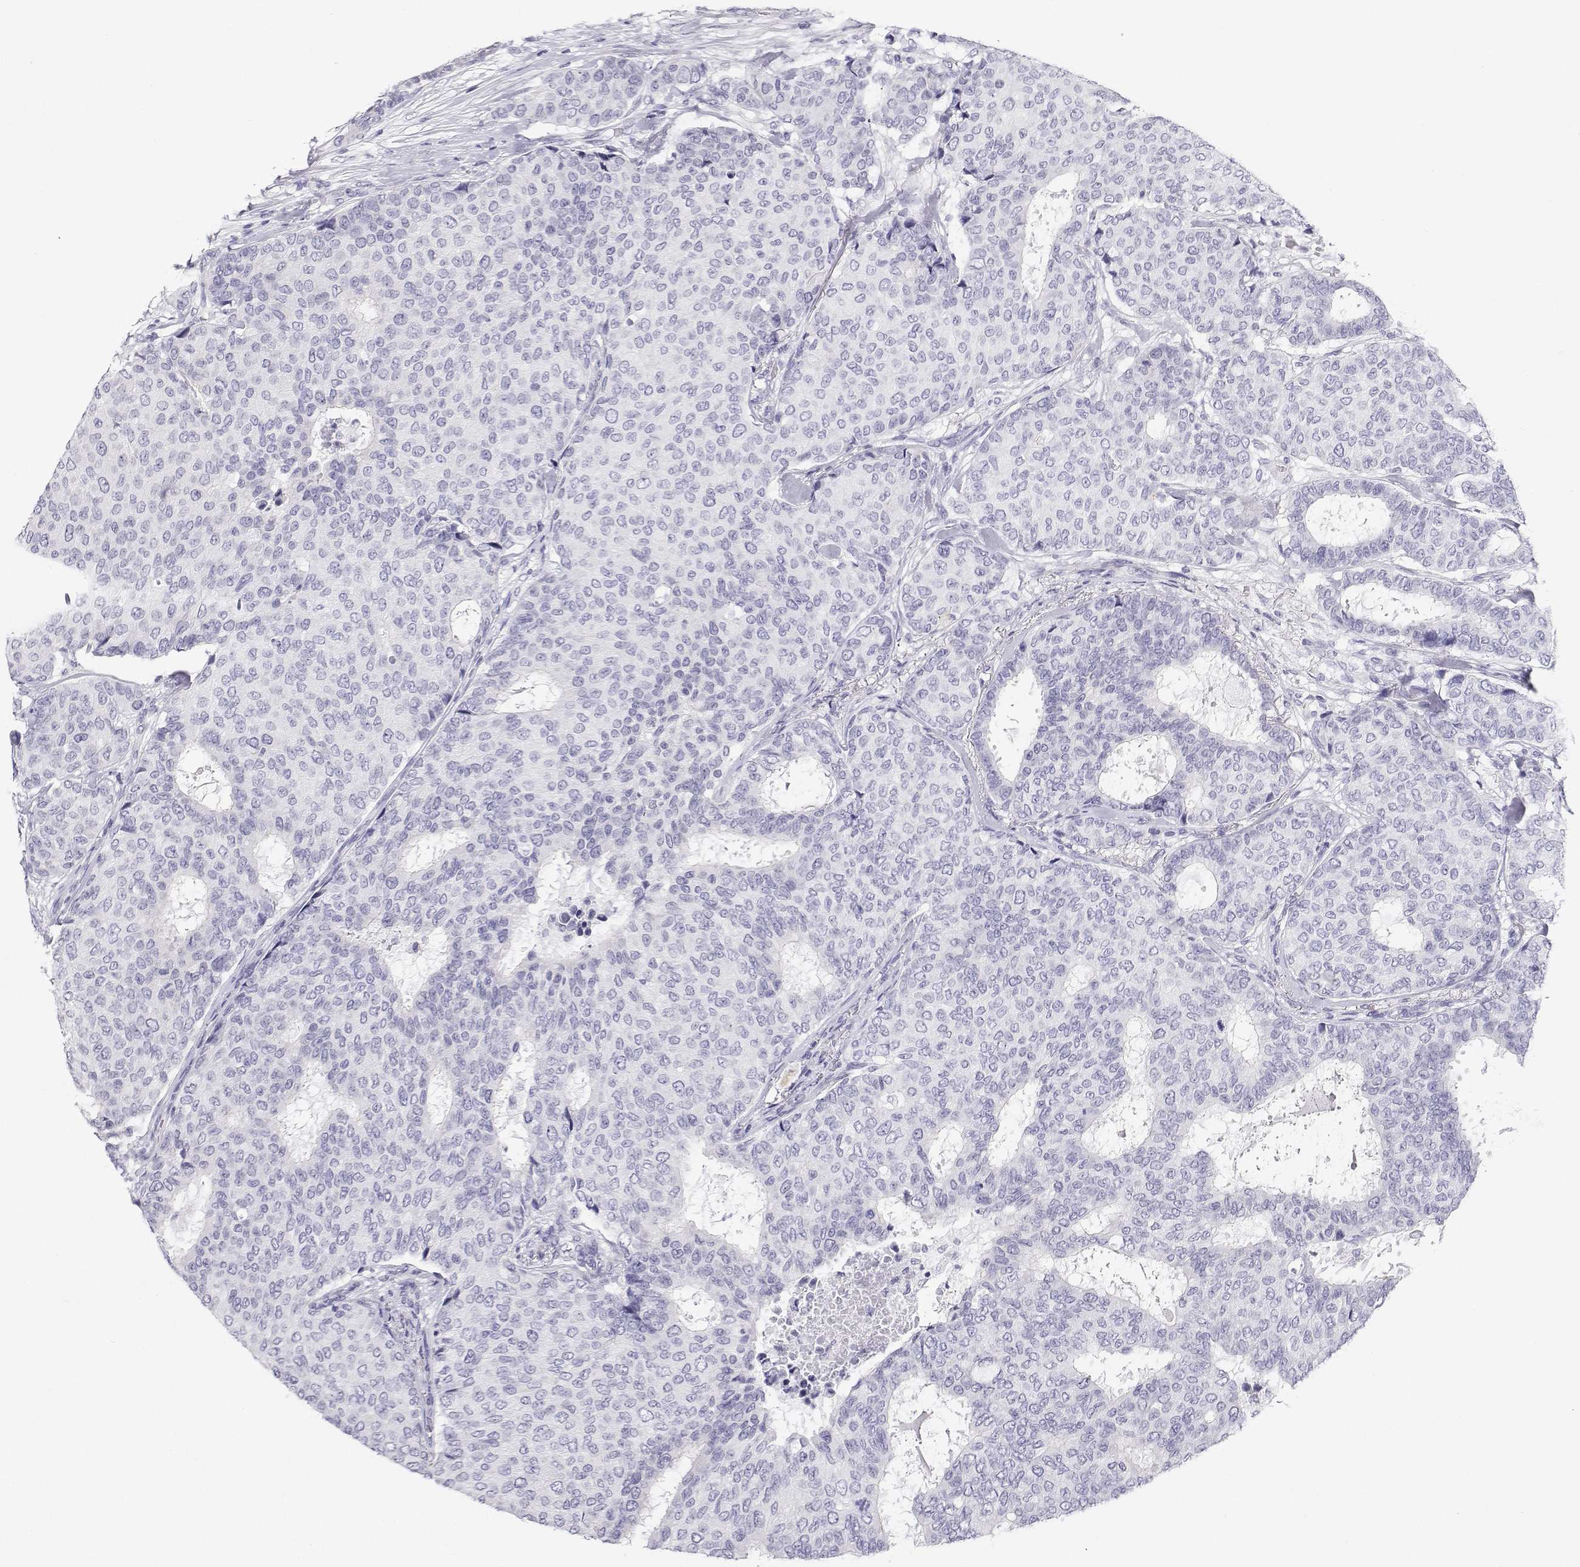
{"staining": {"intensity": "negative", "quantity": "none", "location": "none"}, "tissue": "breast cancer", "cell_type": "Tumor cells", "image_type": "cancer", "snomed": [{"axis": "morphology", "description": "Duct carcinoma"}, {"axis": "topography", "description": "Breast"}], "caption": "Tumor cells are negative for brown protein staining in breast invasive ductal carcinoma. Nuclei are stained in blue.", "gene": "BHMT", "patient": {"sex": "female", "age": 75}}